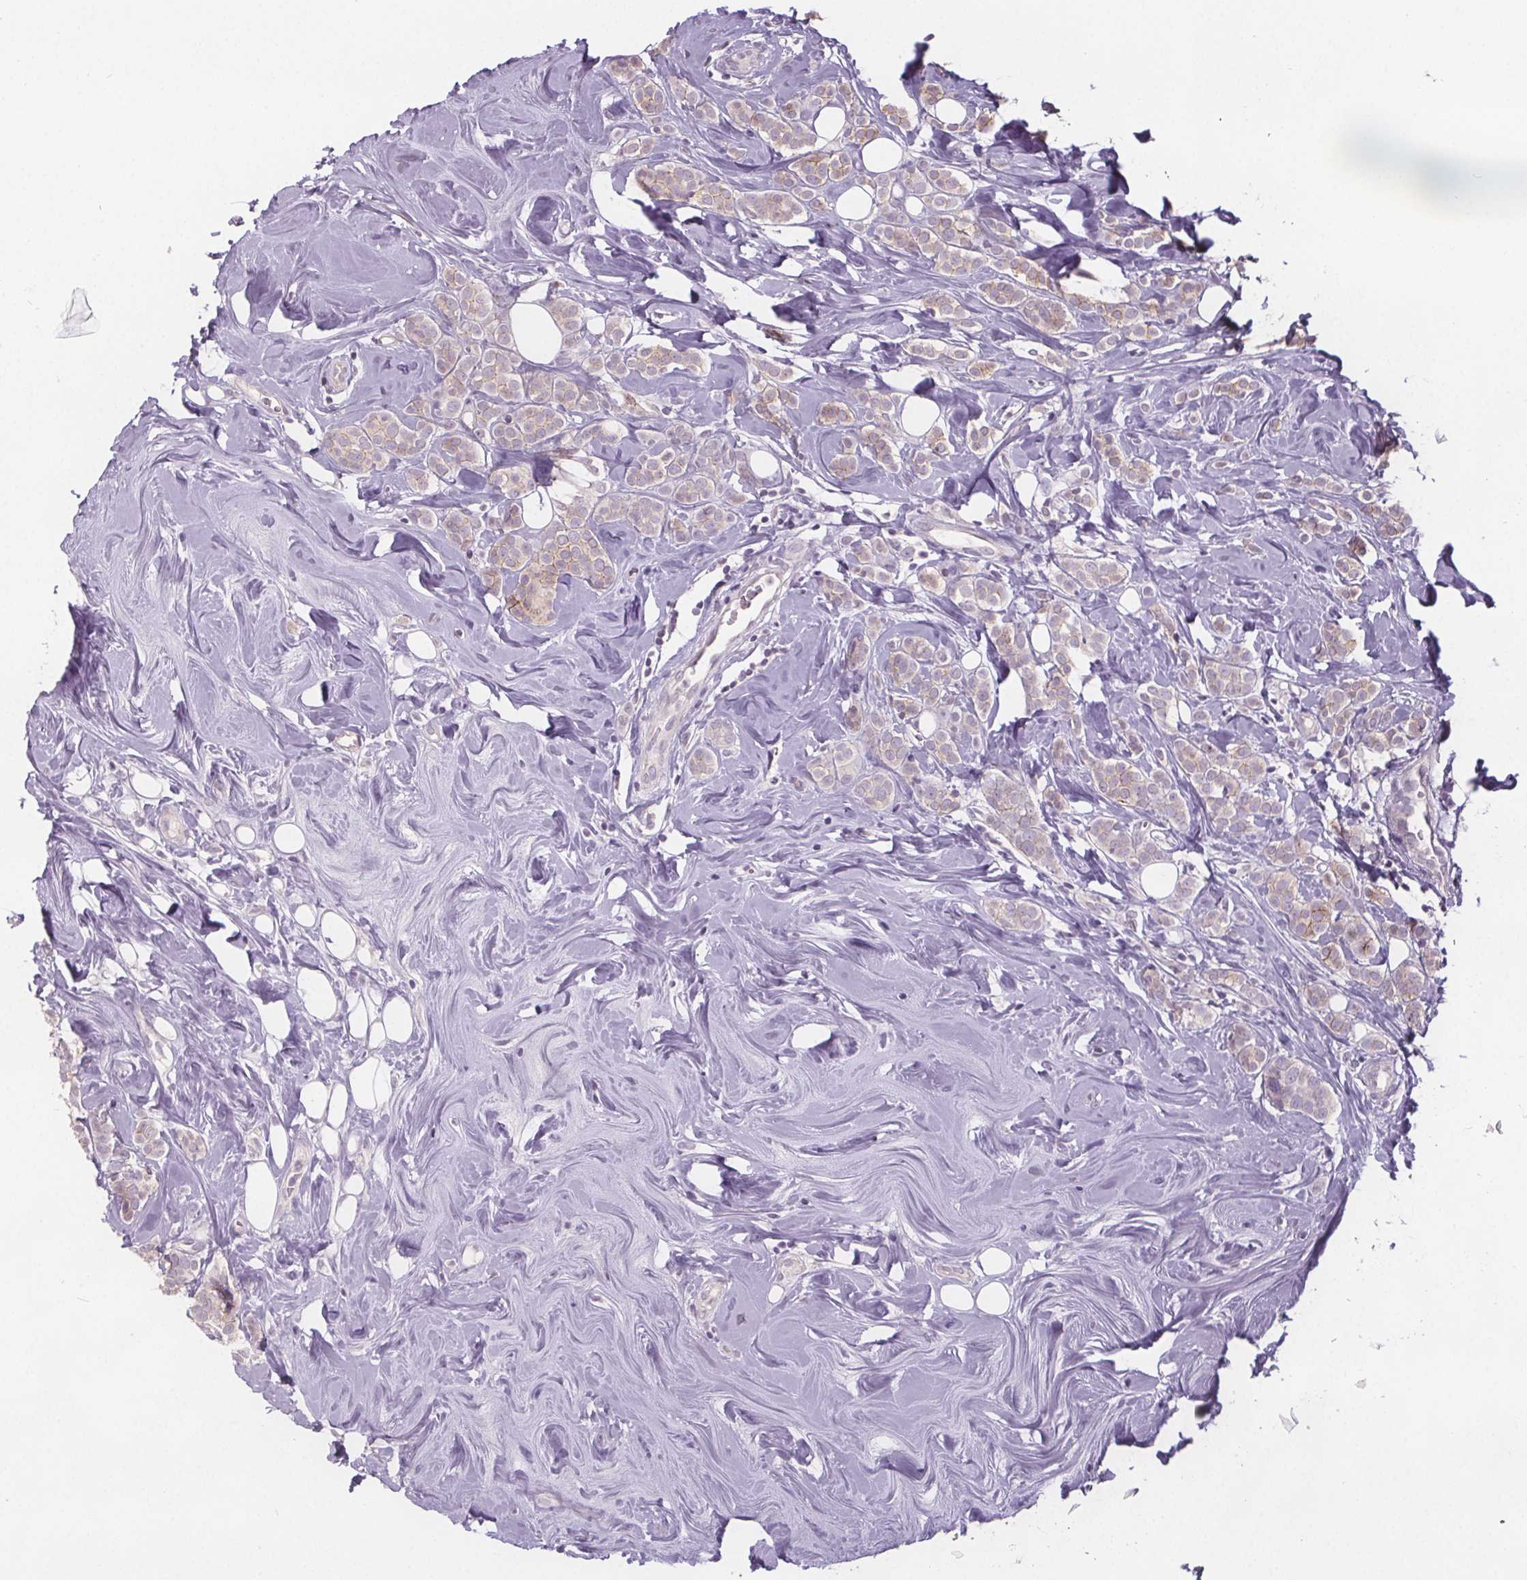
{"staining": {"intensity": "weak", "quantity": "<25%", "location": "cytoplasmic/membranous"}, "tissue": "breast cancer", "cell_type": "Tumor cells", "image_type": "cancer", "snomed": [{"axis": "morphology", "description": "Lobular carcinoma"}, {"axis": "topography", "description": "Breast"}], "caption": "This is an IHC micrograph of human breast cancer. There is no positivity in tumor cells.", "gene": "ATP1A1", "patient": {"sex": "female", "age": 49}}